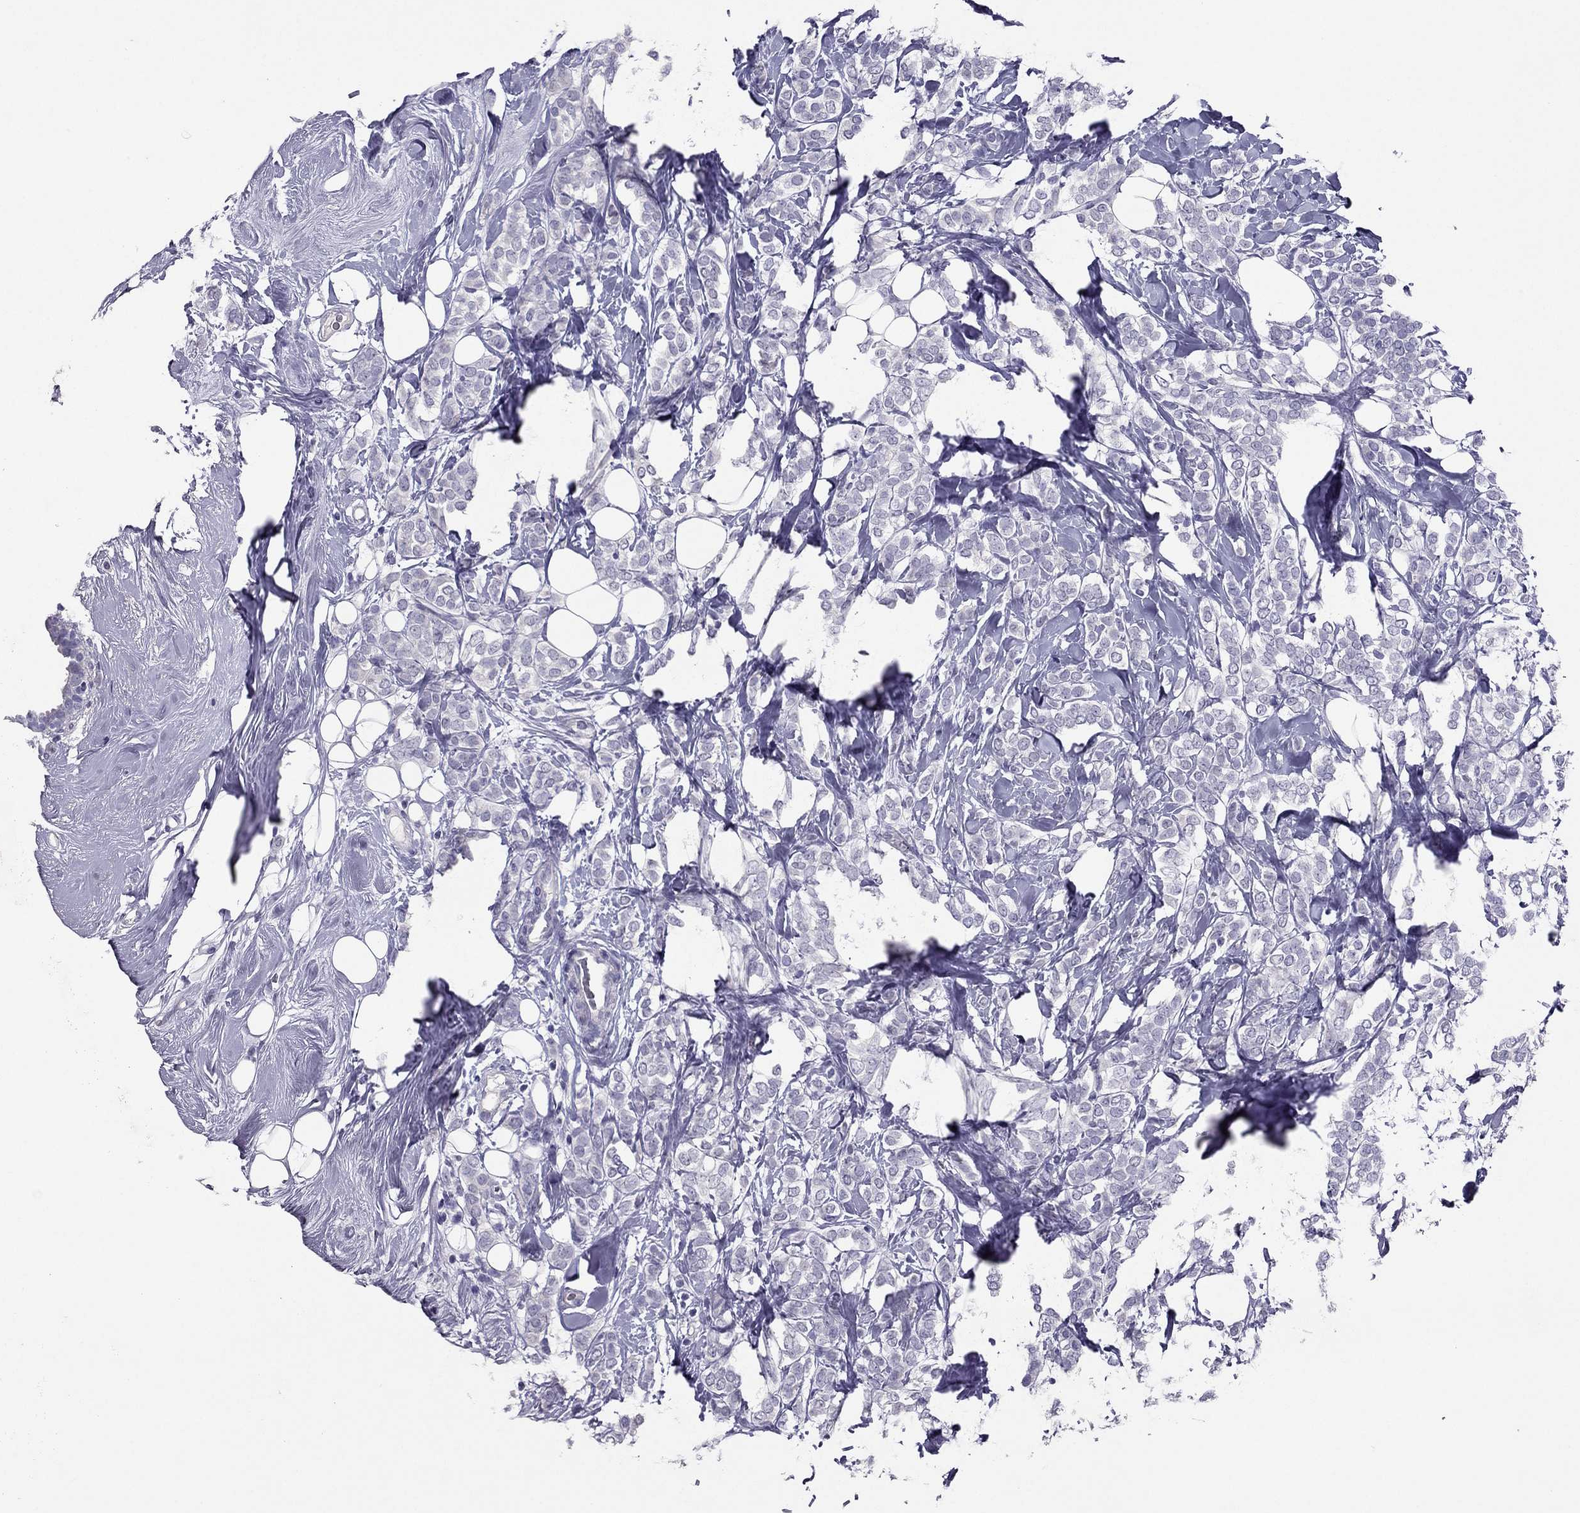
{"staining": {"intensity": "negative", "quantity": "none", "location": "none"}, "tissue": "breast cancer", "cell_type": "Tumor cells", "image_type": "cancer", "snomed": [{"axis": "morphology", "description": "Lobular carcinoma"}, {"axis": "topography", "description": "Breast"}], "caption": "Immunohistochemistry of human breast cancer exhibits no staining in tumor cells.", "gene": "RHO", "patient": {"sex": "female", "age": 49}}